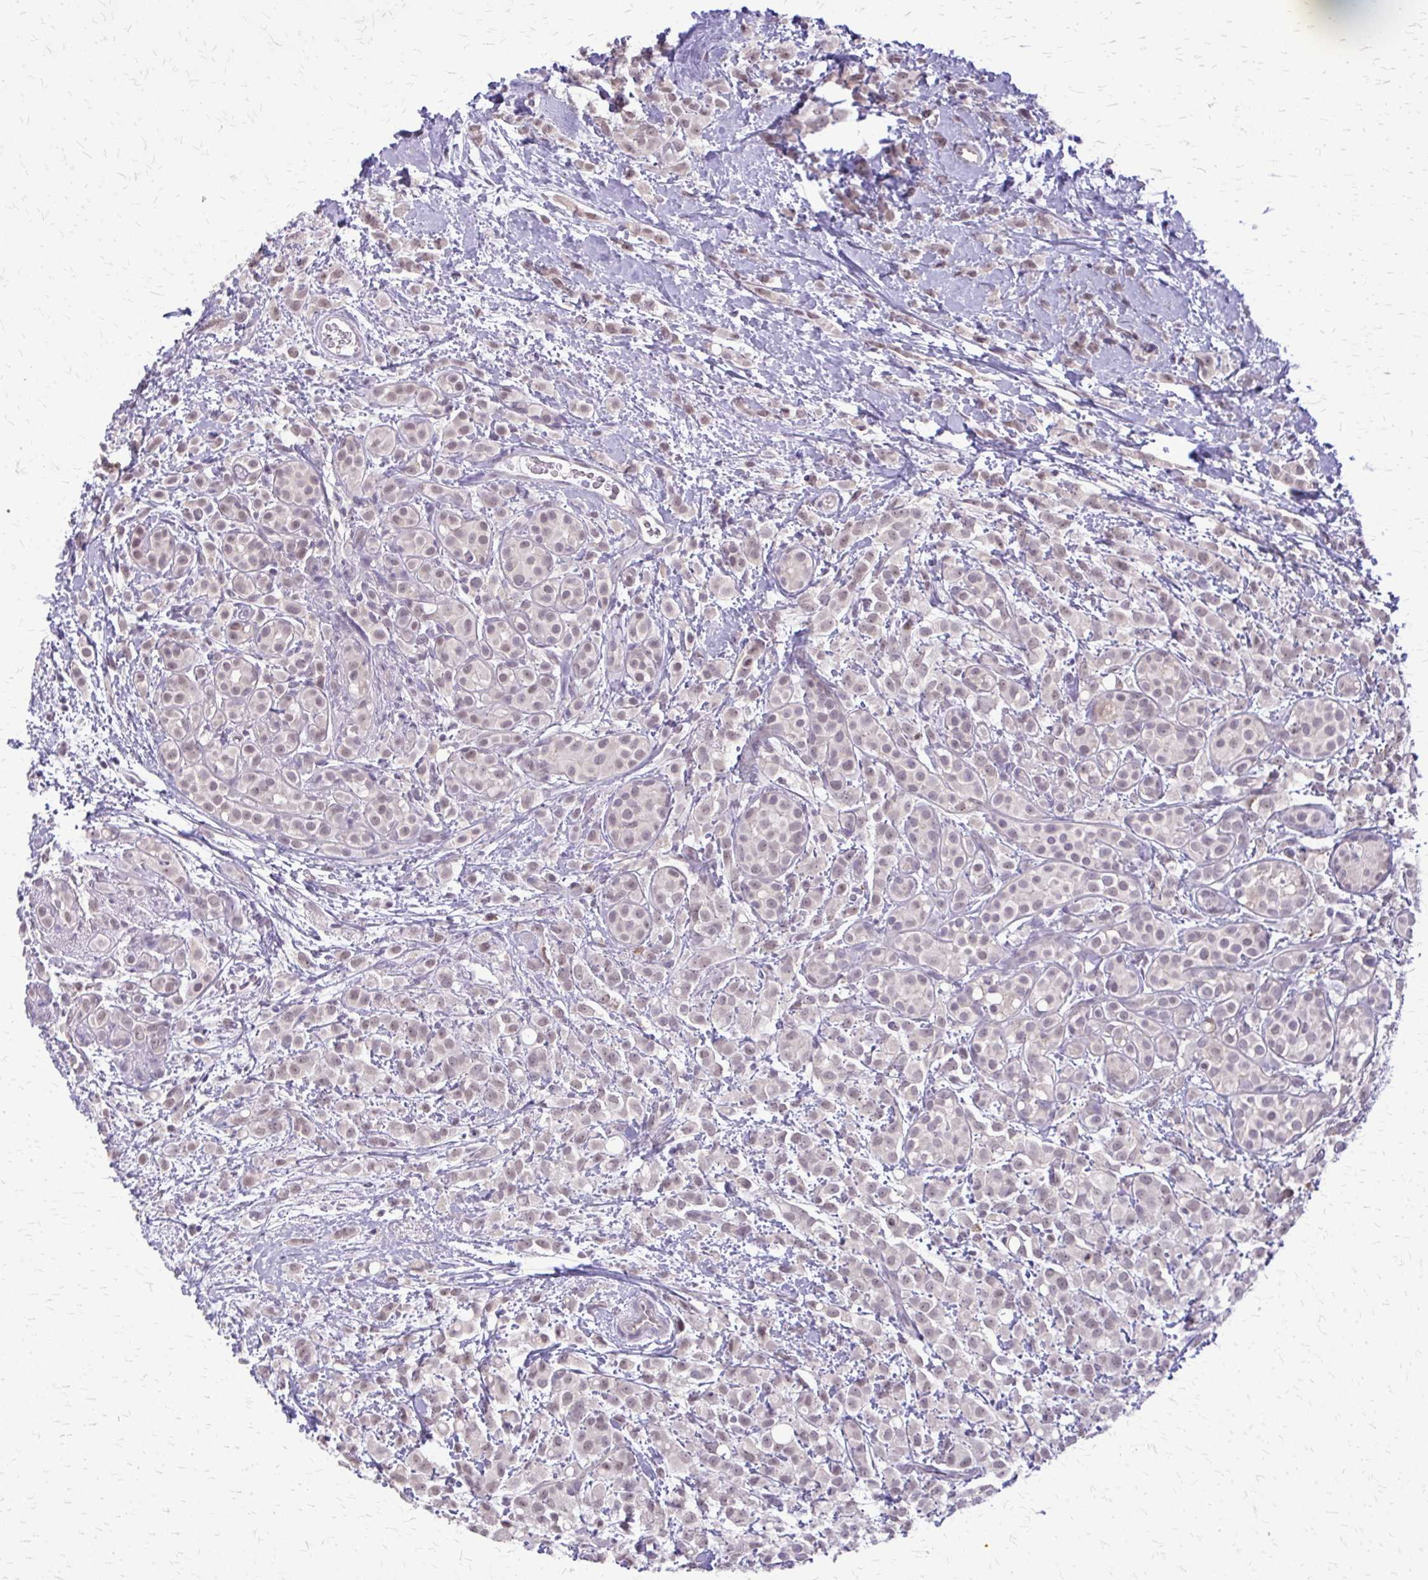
{"staining": {"intensity": "weak", "quantity": "<25%", "location": "nuclear"}, "tissue": "breast cancer", "cell_type": "Tumor cells", "image_type": "cancer", "snomed": [{"axis": "morphology", "description": "Lobular carcinoma"}, {"axis": "topography", "description": "Breast"}], "caption": "Immunohistochemistry (IHC) micrograph of human breast lobular carcinoma stained for a protein (brown), which shows no positivity in tumor cells. The staining was performed using DAB (3,3'-diaminobenzidine) to visualize the protein expression in brown, while the nuclei were stained in blue with hematoxylin (Magnification: 20x).", "gene": "PLCB1", "patient": {"sex": "female", "age": 68}}